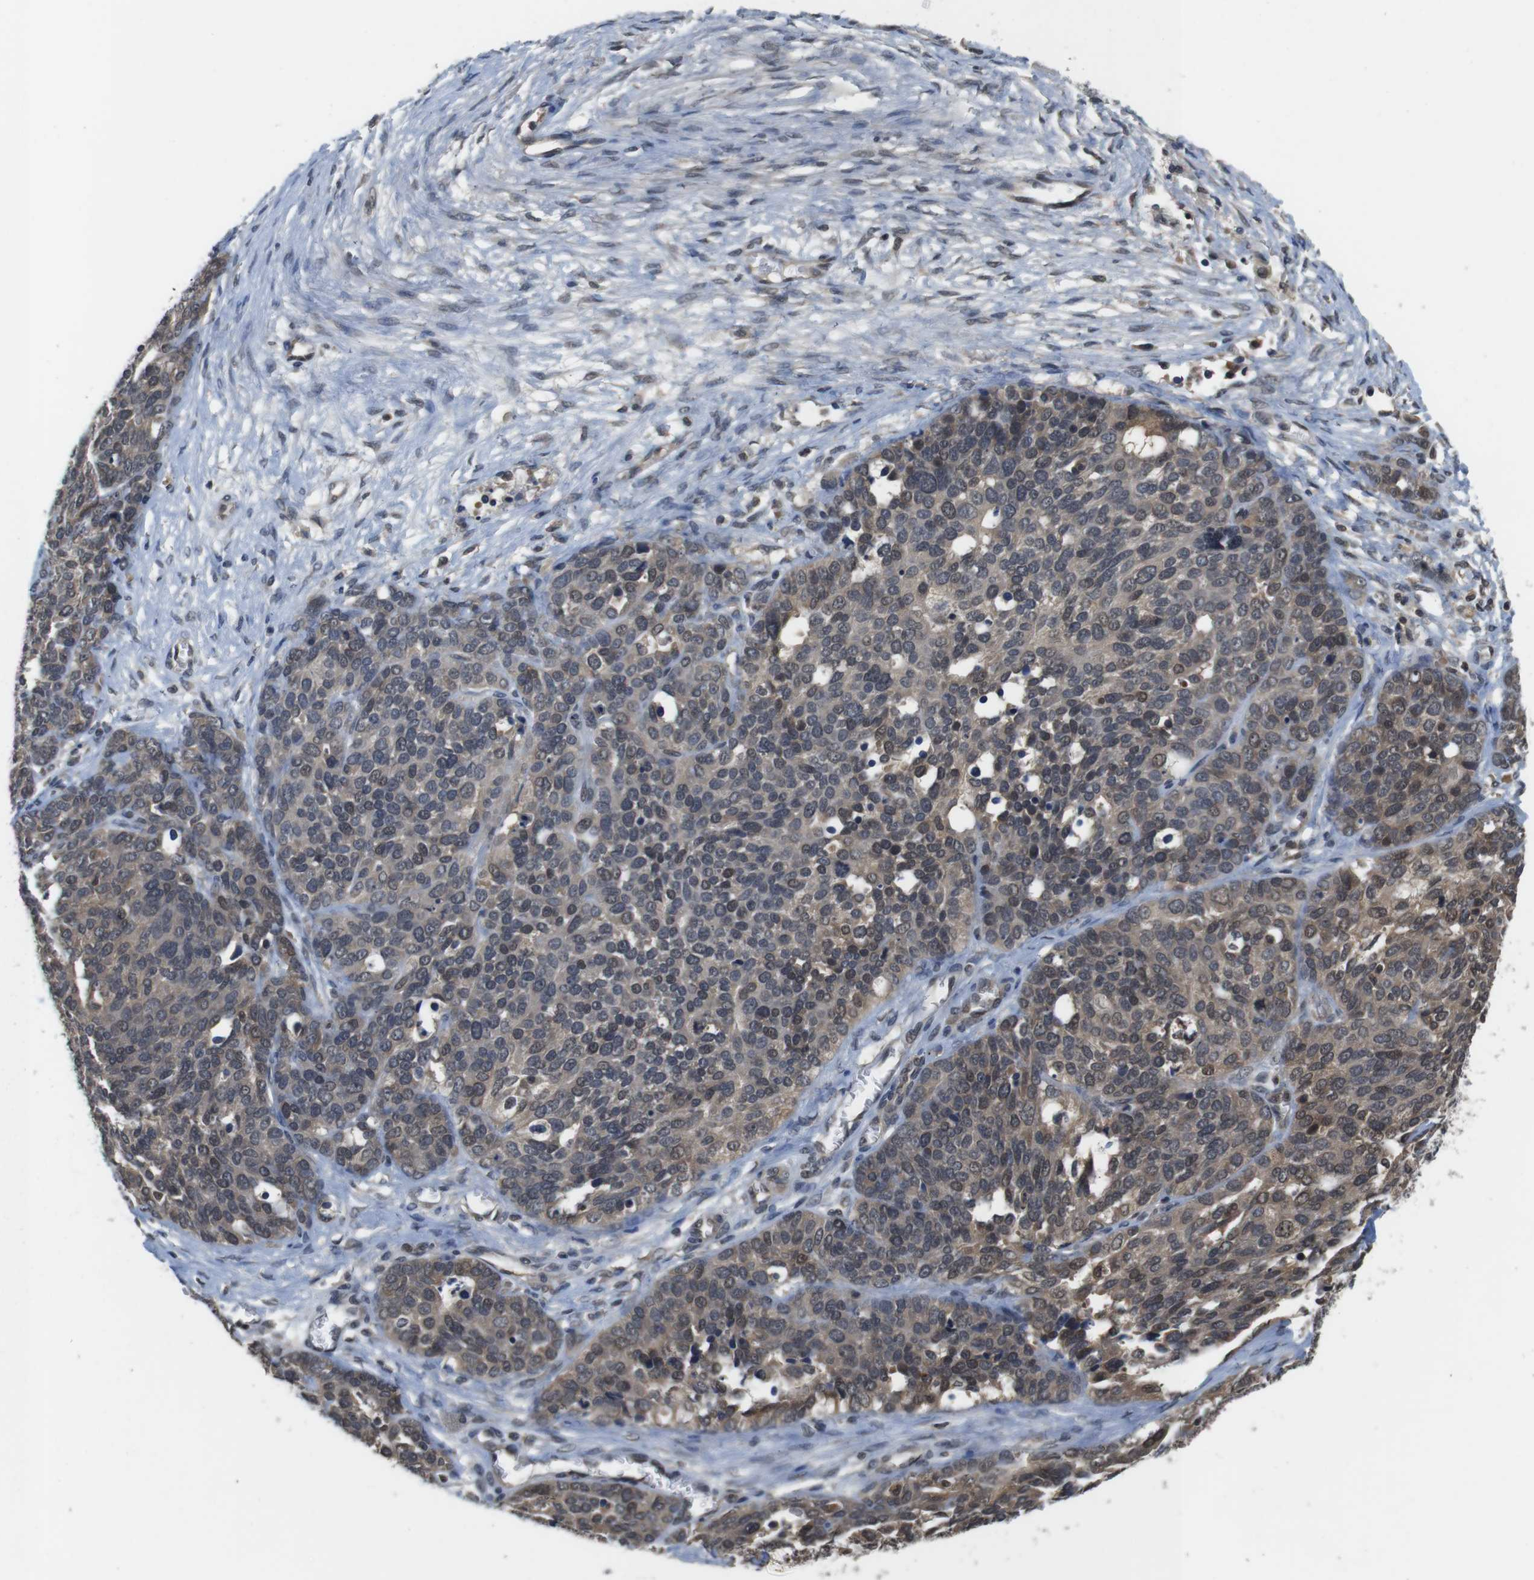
{"staining": {"intensity": "weak", "quantity": "<25%", "location": "cytoplasmic/membranous,nuclear"}, "tissue": "ovarian cancer", "cell_type": "Tumor cells", "image_type": "cancer", "snomed": [{"axis": "morphology", "description": "Cystadenocarcinoma, serous, NOS"}, {"axis": "topography", "description": "Ovary"}], "caption": "Immunohistochemical staining of human ovarian cancer shows no significant positivity in tumor cells.", "gene": "FADD", "patient": {"sex": "female", "age": 44}}